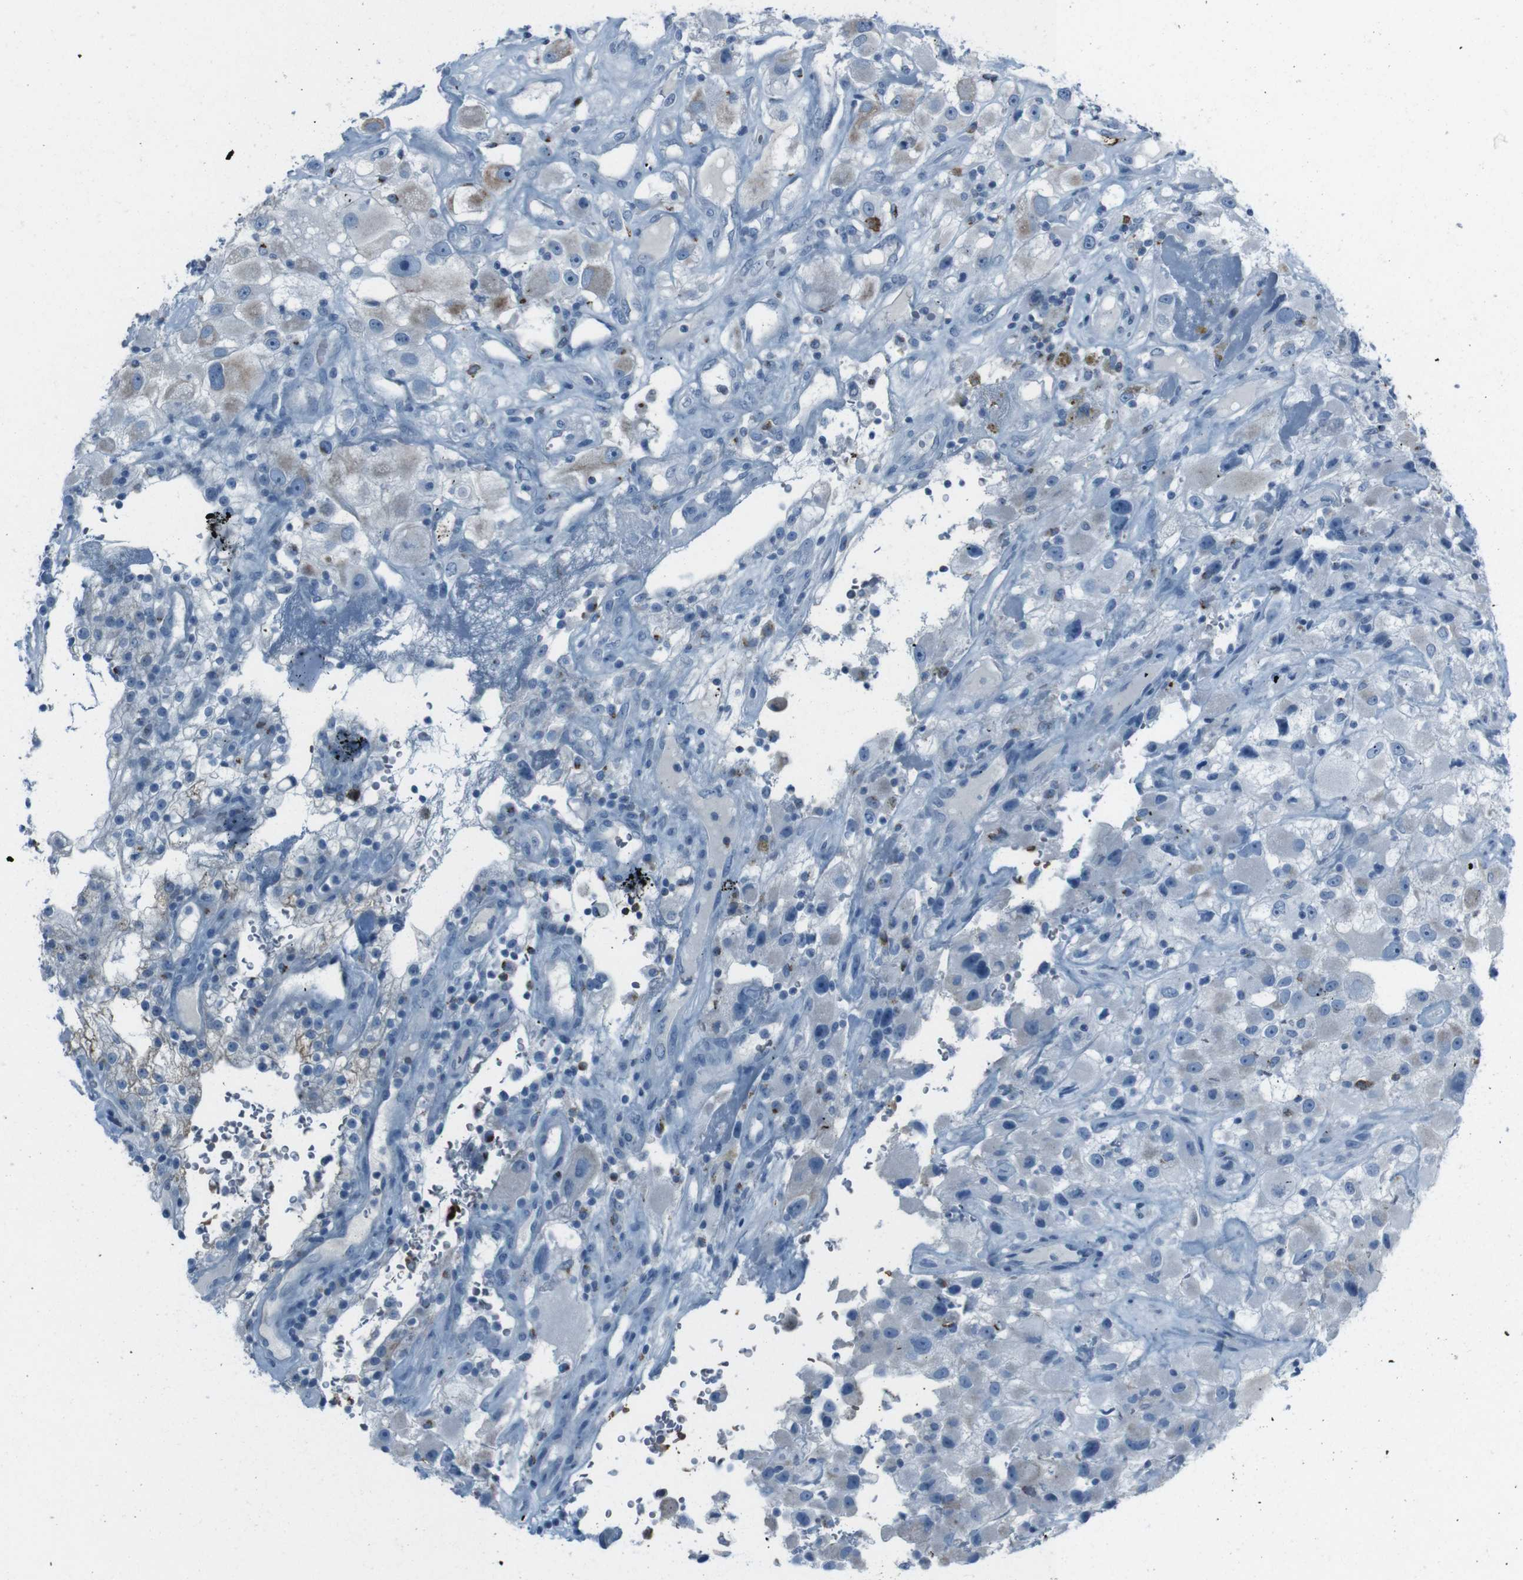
{"staining": {"intensity": "negative", "quantity": "none", "location": "none"}, "tissue": "renal cancer", "cell_type": "Tumor cells", "image_type": "cancer", "snomed": [{"axis": "morphology", "description": "Adenocarcinoma, NOS"}, {"axis": "topography", "description": "Kidney"}], "caption": "A high-resolution photomicrograph shows immunohistochemistry (IHC) staining of renal cancer, which displays no significant staining in tumor cells.", "gene": "ST6GAL1", "patient": {"sex": "female", "age": 52}}